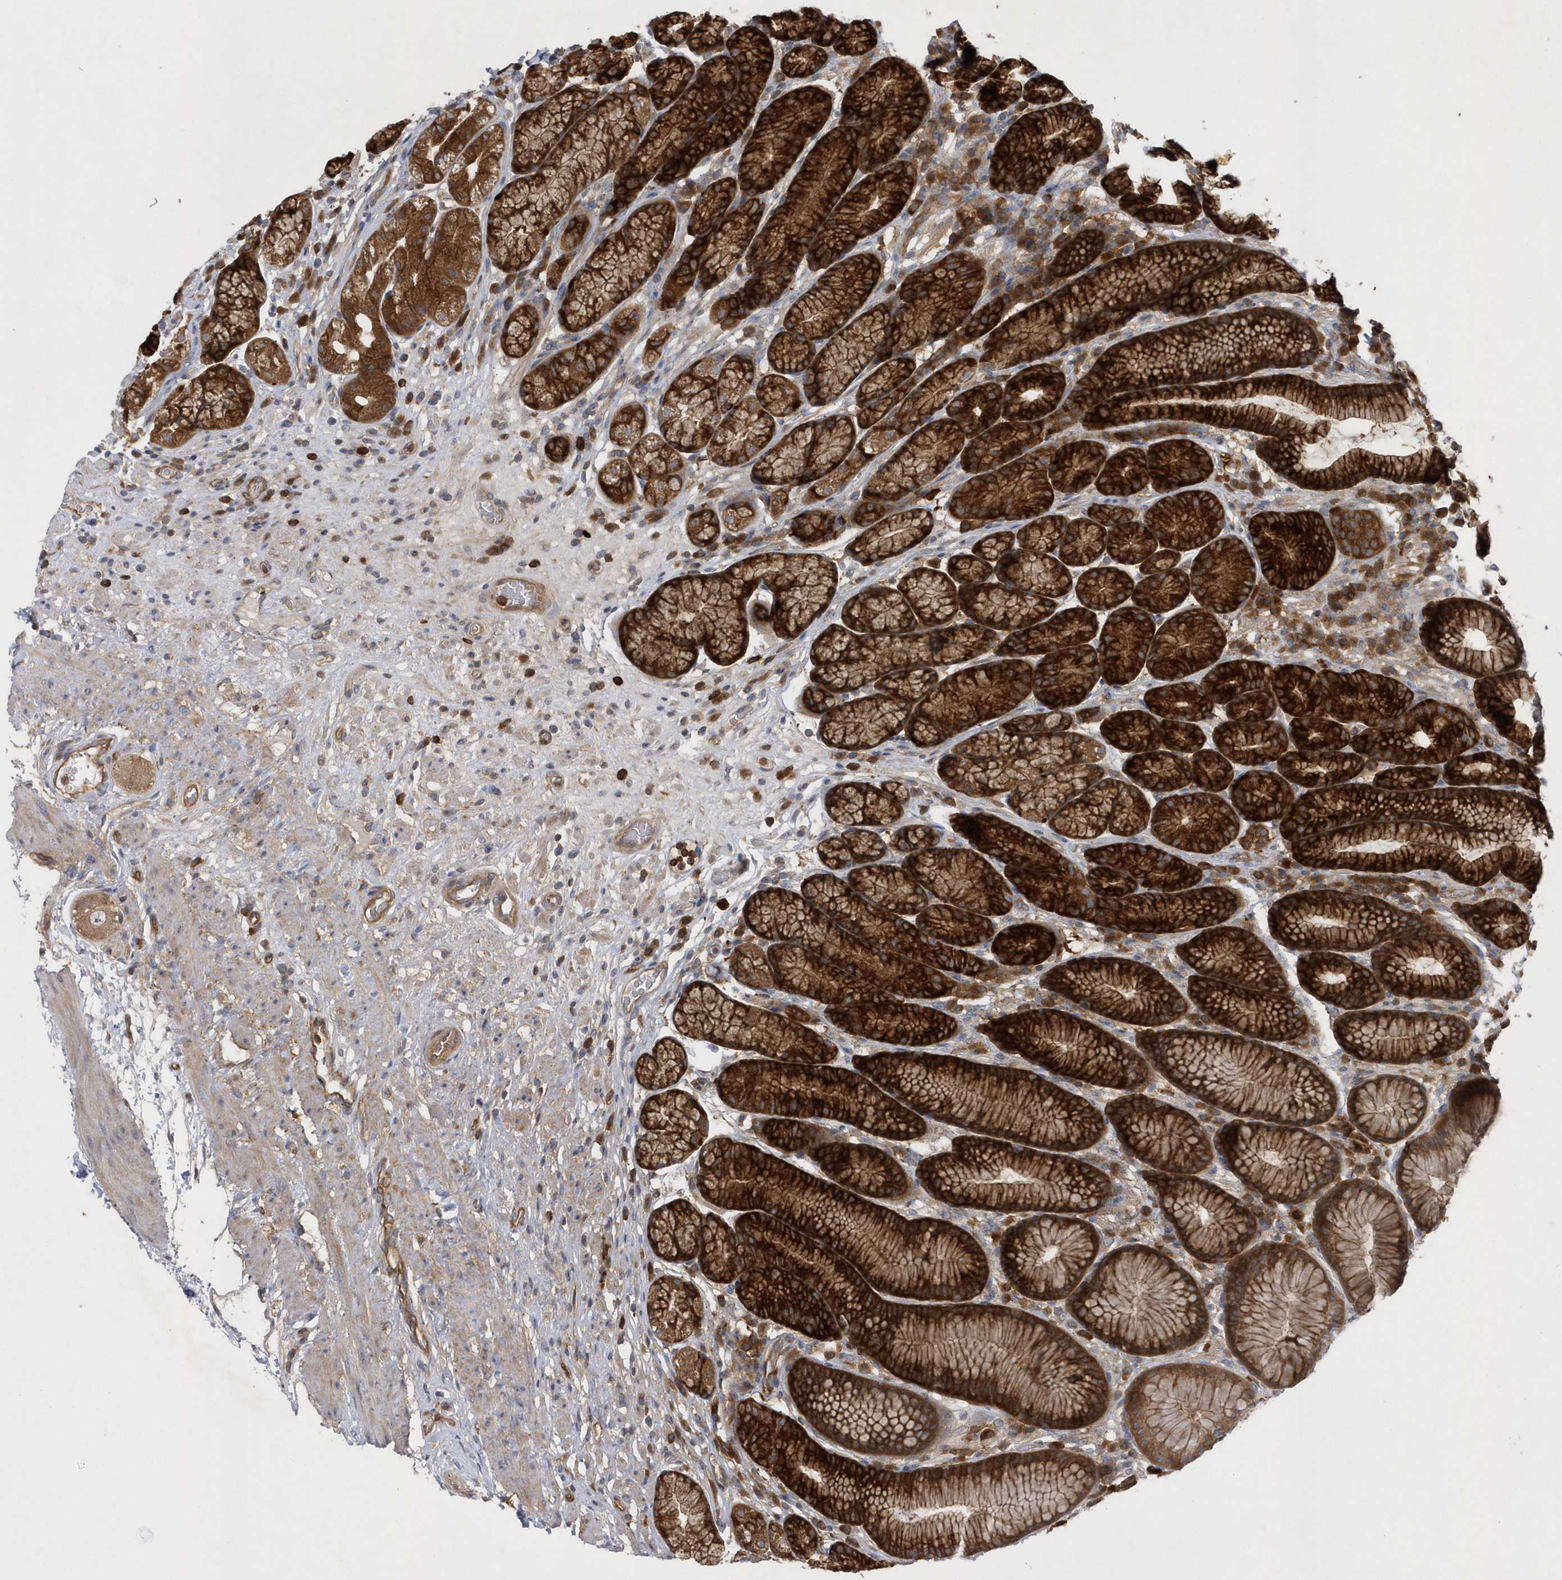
{"staining": {"intensity": "strong", "quantity": ">75%", "location": "cytoplasmic/membranous"}, "tissue": "stomach", "cell_type": "Glandular cells", "image_type": "normal", "snomed": [{"axis": "morphology", "description": "Normal tissue, NOS"}, {"axis": "topography", "description": "Stomach"}], "caption": "Immunohistochemistry (IHC) staining of unremarkable stomach, which demonstrates high levels of strong cytoplasmic/membranous positivity in approximately >75% of glandular cells indicating strong cytoplasmic/membranous protein expression. The staining was performed using DAB (3,3'-diaminobenzidine) (brown) for protein detection and nuclei were counterstained in hematoxylin (blue).", "gene": "PAICS", "patient": {"sex": "male", "age": 57}}